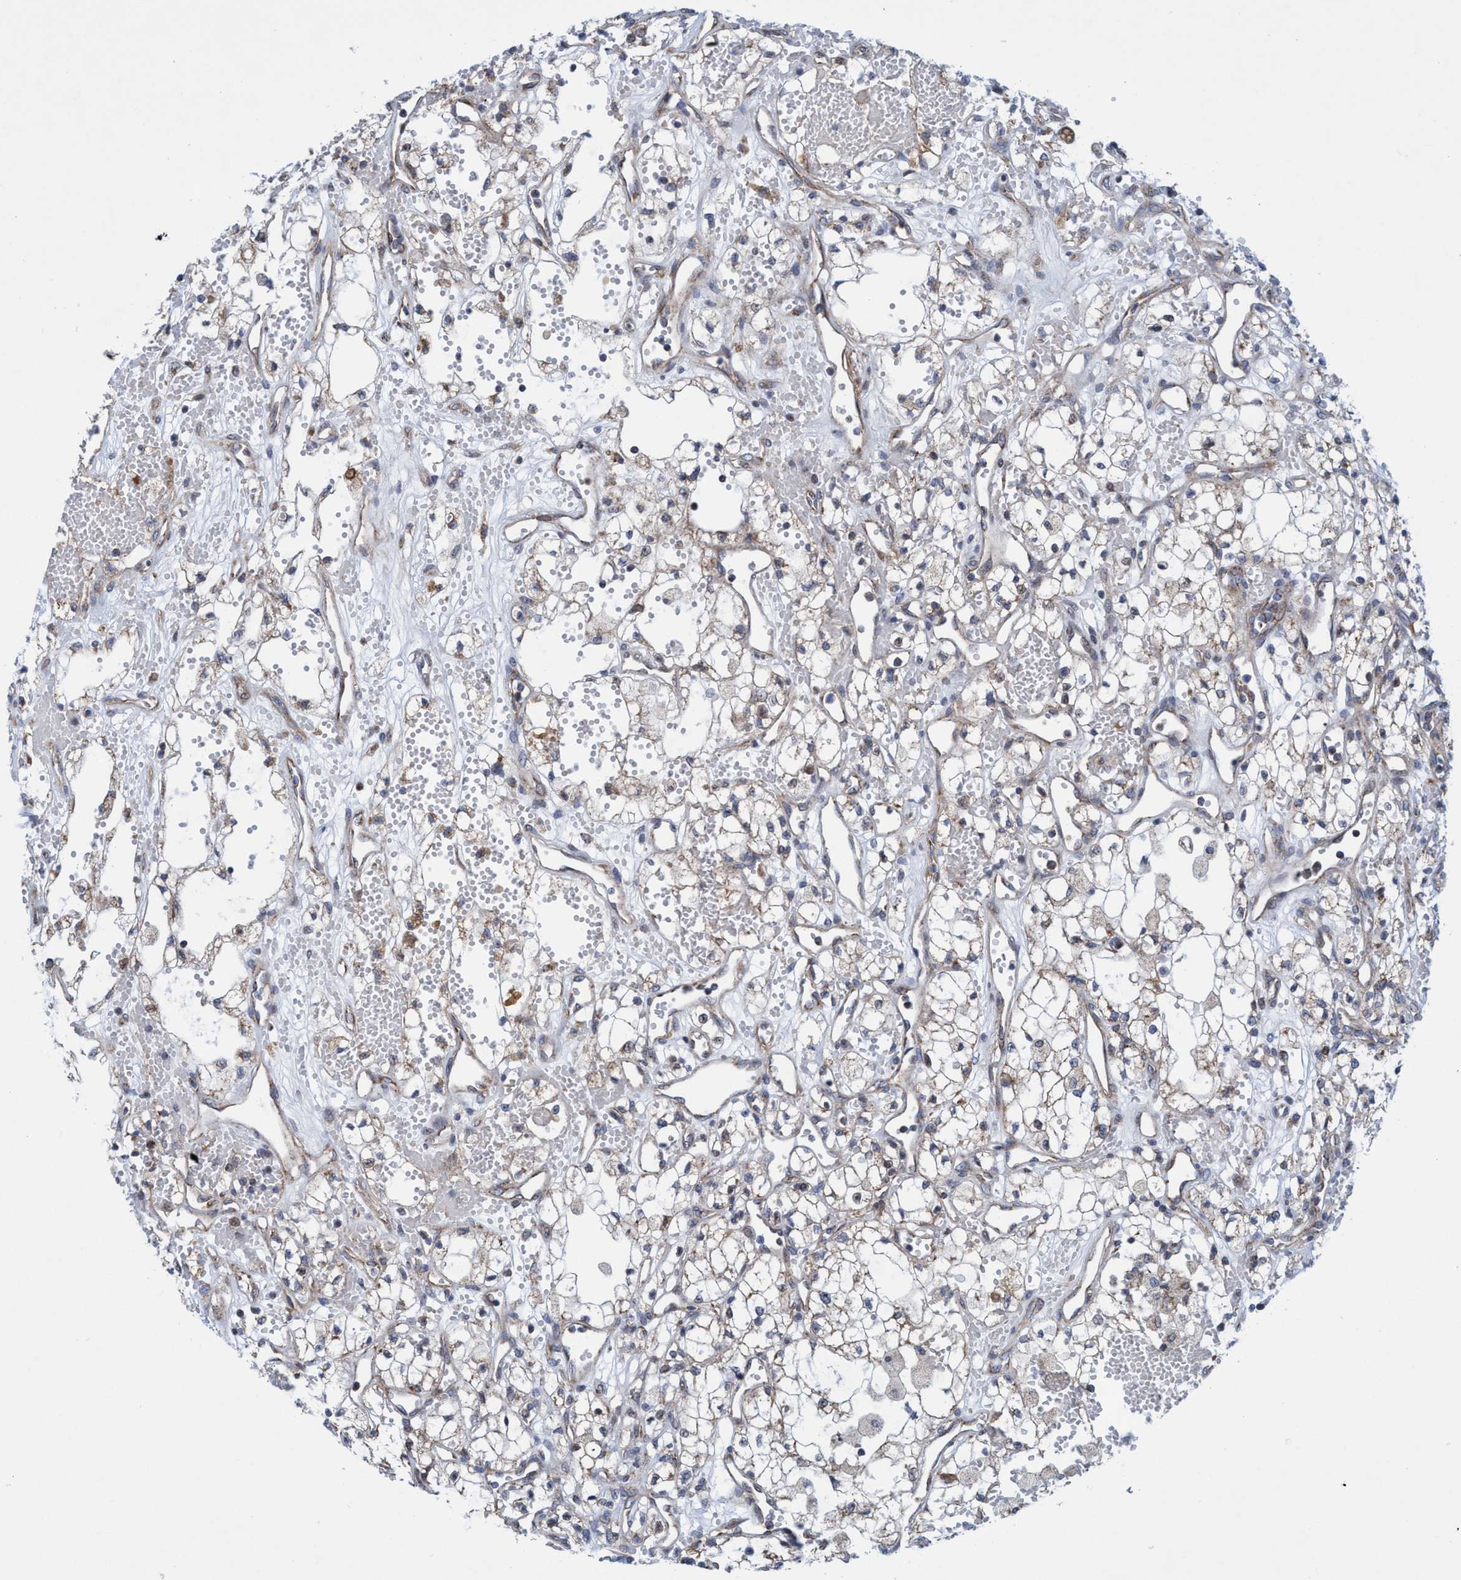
{"staining": {"intensity": "weak", "quantity": "25%-75%", "location": "cytoplasmic/membranous"}, "tissue": "renal cancer", "cell_type": "Tumor cells", "image_type": "cancer", "snomed": [{"axis": "morphology", "description": "Adenocarcinoma, NOS"}, {"axis": "topography", "description": "Kidney"}], "caption": "Renal cancer (adenocarcinoma) tissue displays weak cytoplasmic/membranous positivity in approximately 25%-75% of tumor cells", "gene": "POLR1F", "patient": {"sex": "male", "age": 59}}